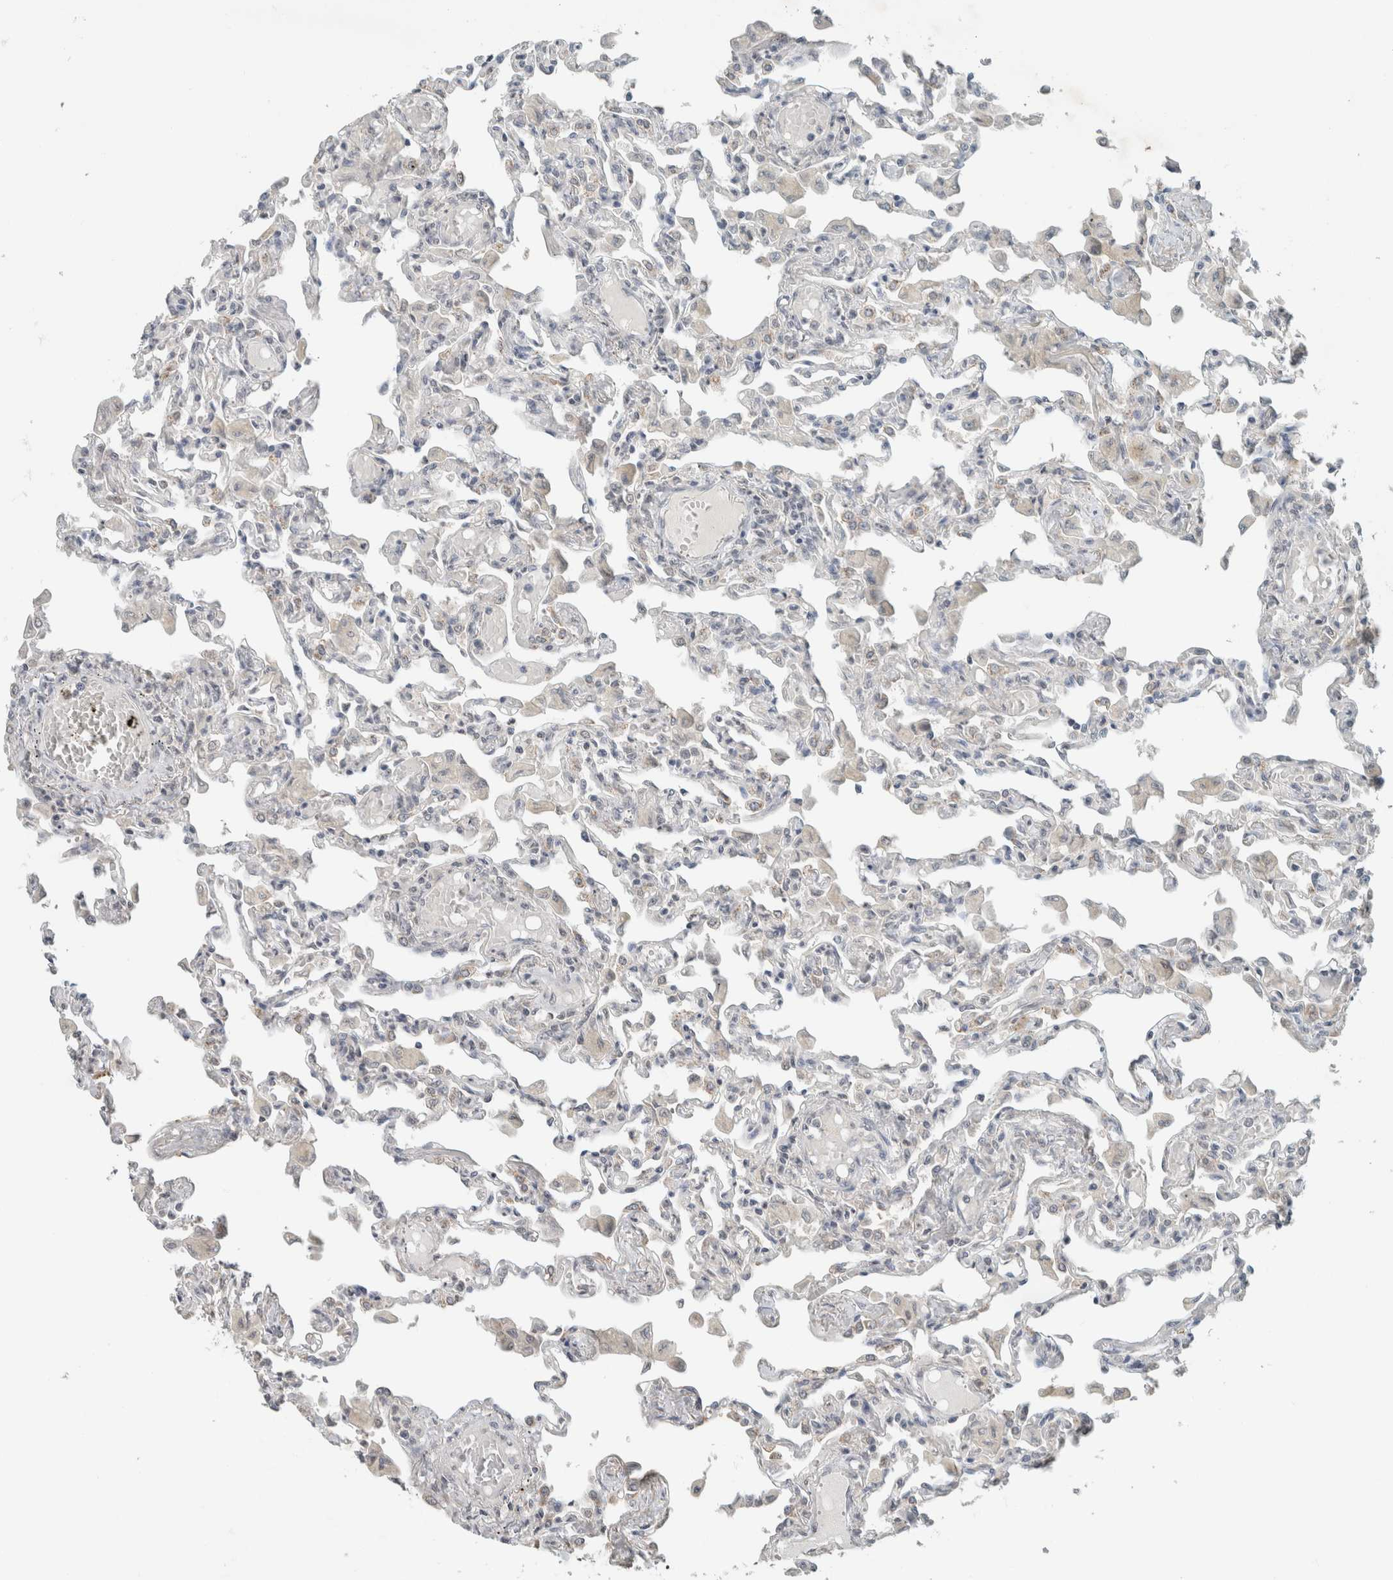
{"staining": {"intensity": "weak", "quantity": "<25%", "location": "cytoplasmic/membranous"}, "tissue": "lung", "cell_type": "Alveolar cells", "image_type": "normal", "snomed": [{"axis": "morphology", "description": "Normal tissue, NOS"}, {"axis": "topography", "description": "Bronchus"}, {"axis": "topography", "description": "Lung"}], "caption": "A high-resolution micrograph shows immunohistochemistry (IHC) staining of benign lung, which reveals no significant positivity in alveolar cells.", "gene": "TRIT1", "patient": {"sex": "female", "age": 49}}